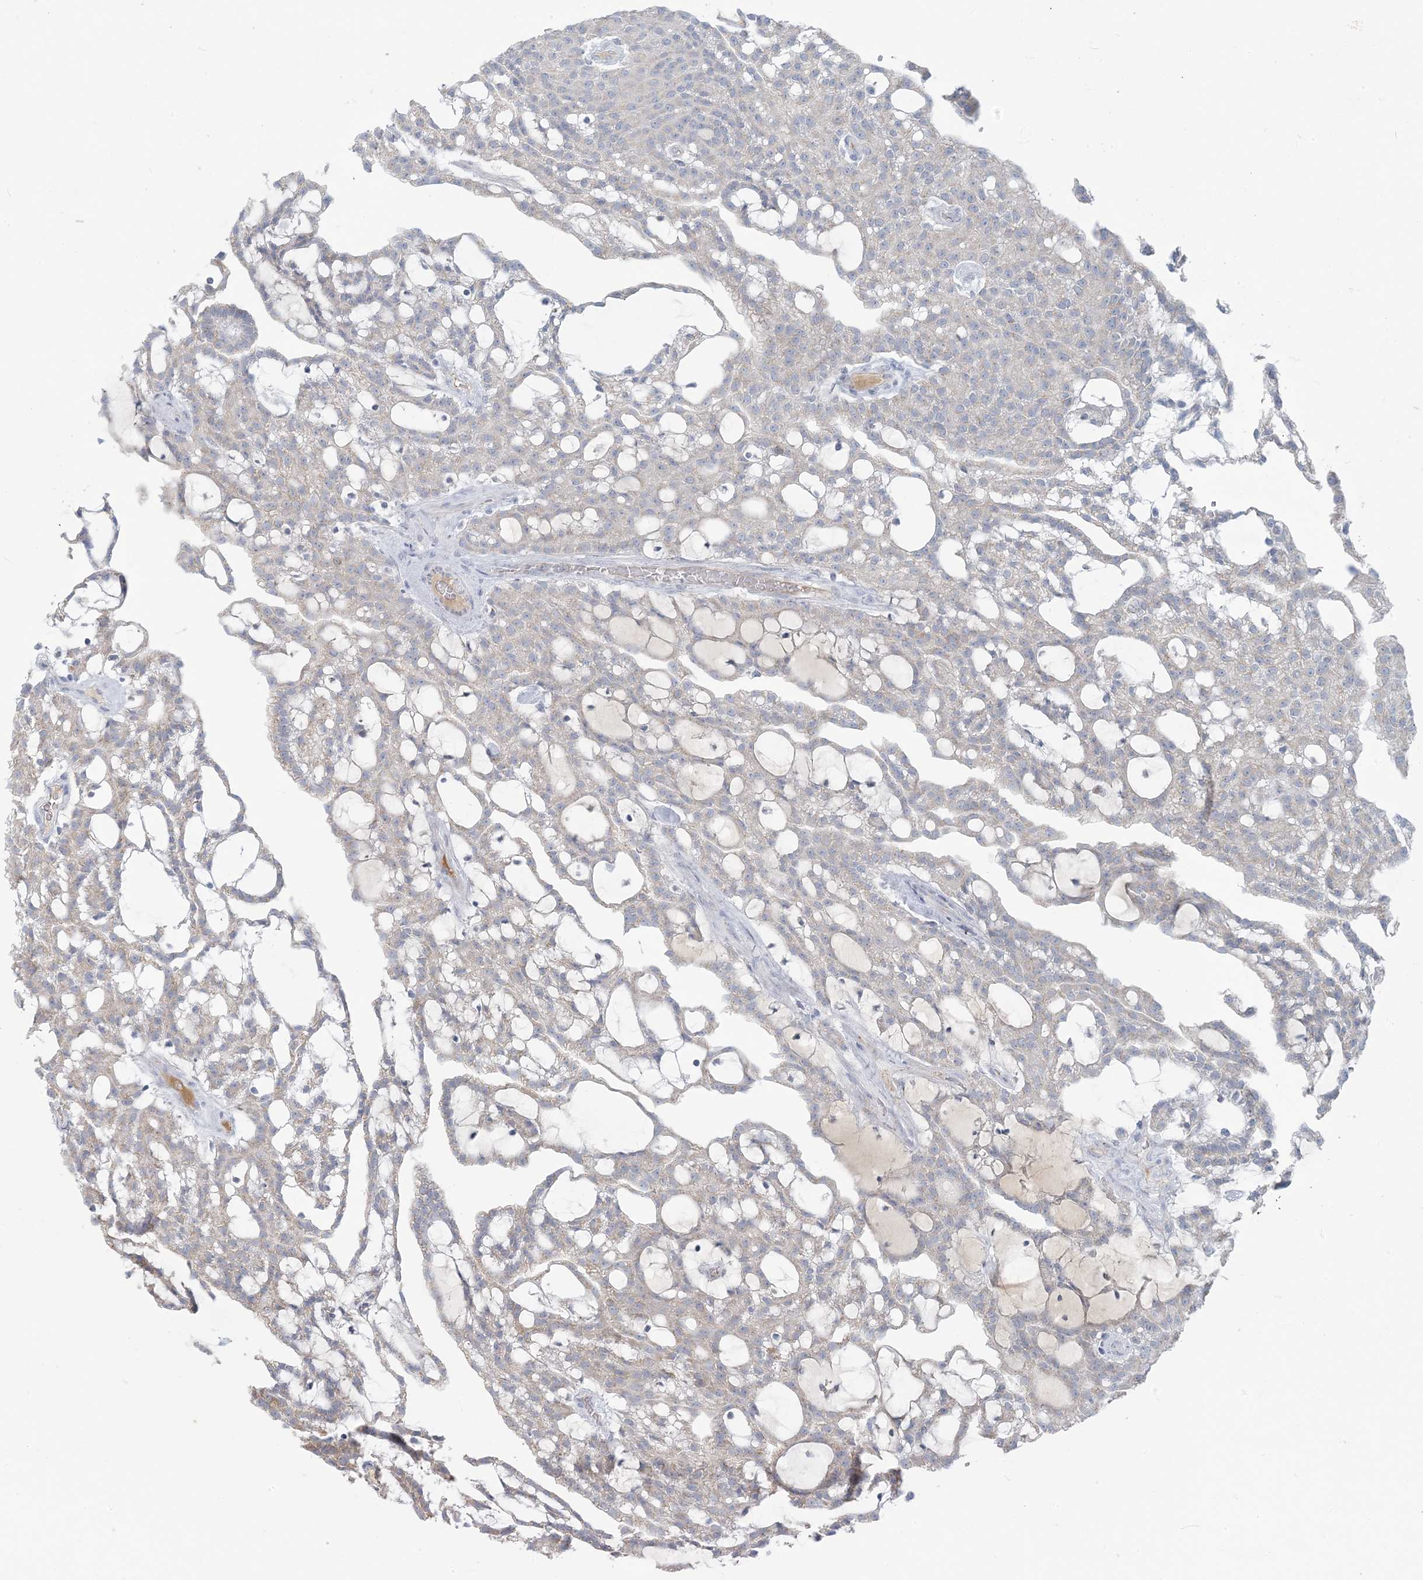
{"staining": {"intensity": "negative", "quantity": "none", "location": "none"}, "tissue": "renal cancer", "cell_type": "Tumor cells", "image_type": "cancer", "snomed": [{"axis": "morphology", "description": "Adenocarcinoma, NOS"}, {"axis": "topography", "description": "Kidney"}], "caption": "Protein analysis of renal cancer (adenocarcinoma) exhibits no significant staining in tumor cells.", "gene": "SCML1", "patient": {"sex": "male", "age": 63}}